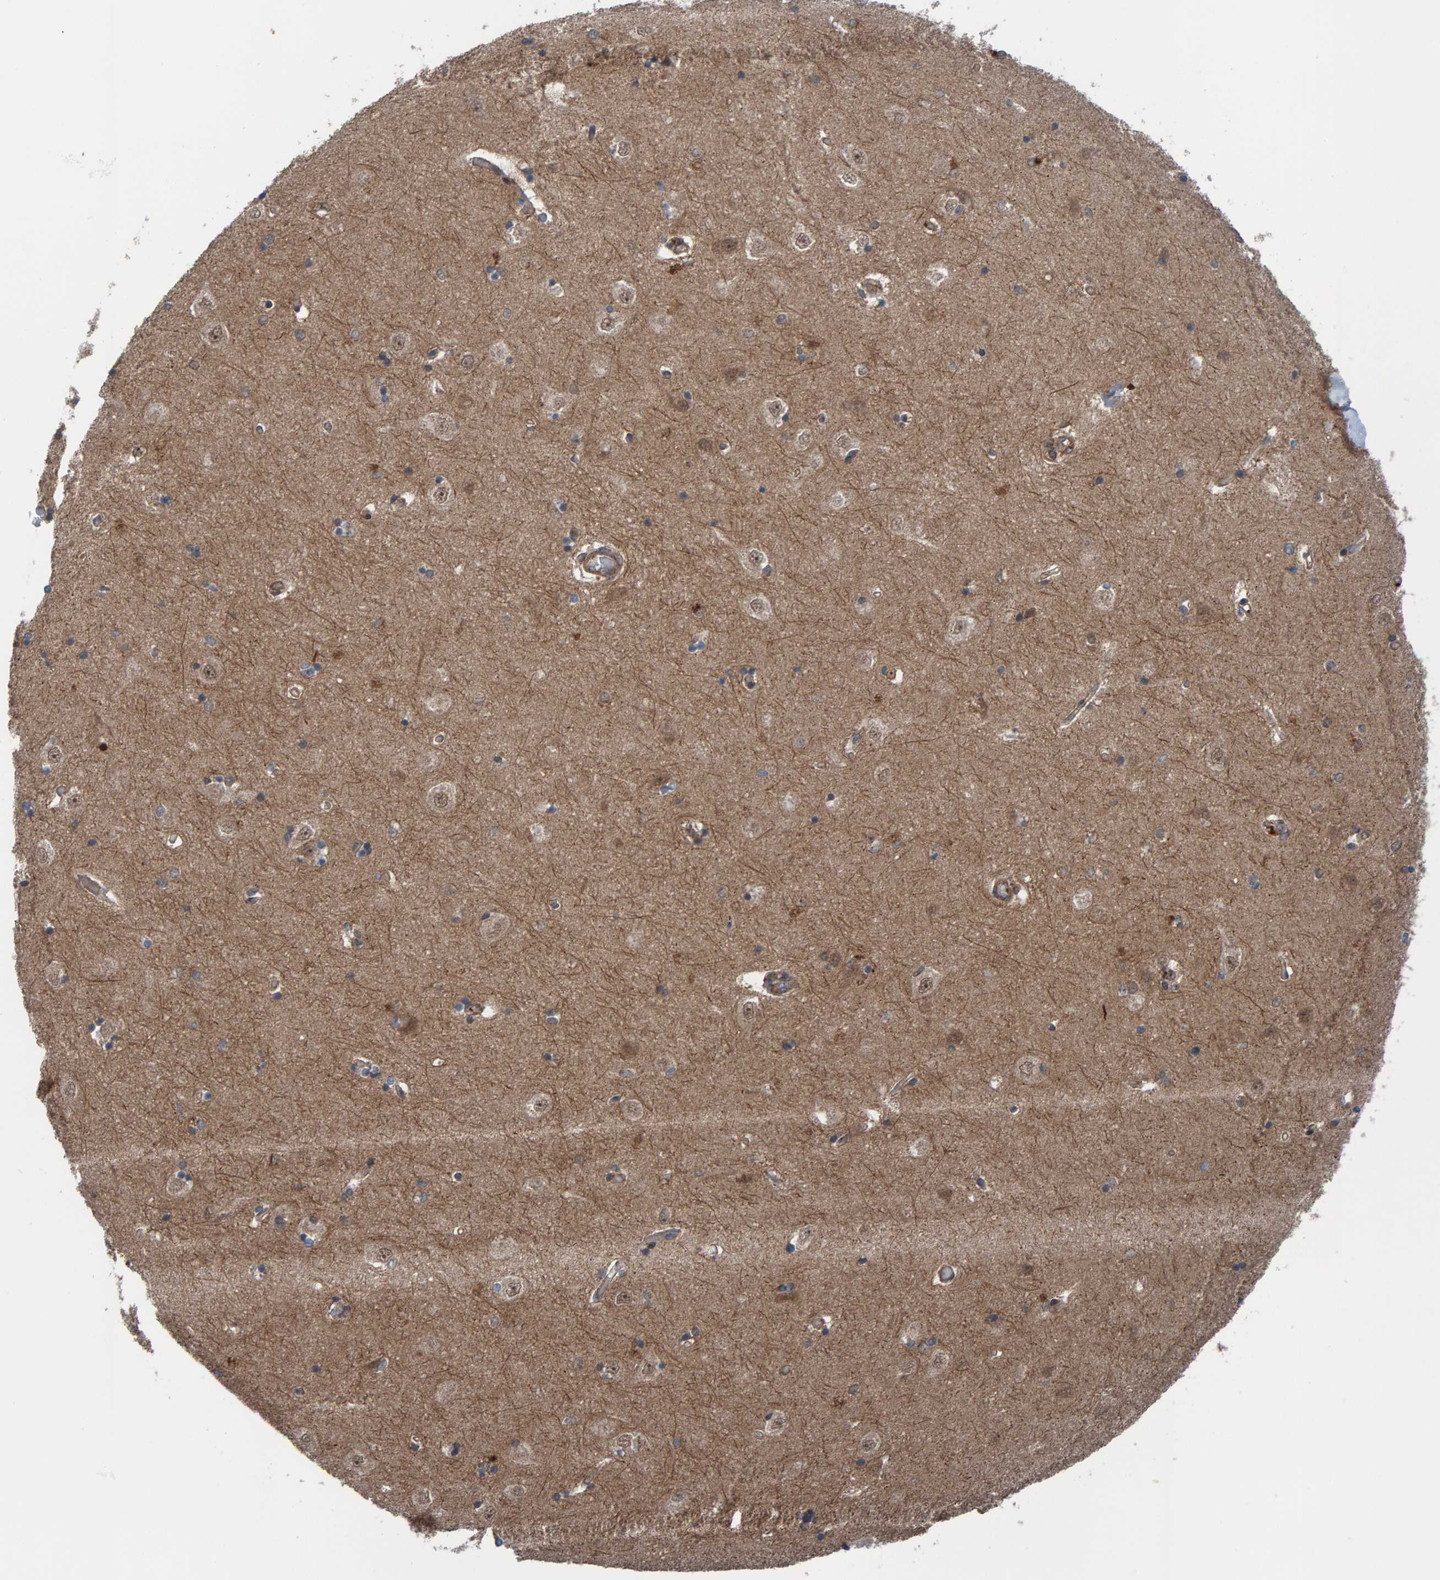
{"staining": {"intensity": "weak", "quantity": "25%-75%", "location": "cytoplasmic/membranous"}, "tissue": "hippocampus", "cell_type": "Glial cells", "image_type": "normal", "snomed": [{"axis": "morphology", "description": "Normal tissue, NOS"}, {"axis": "topography", "description": "Hippocampus"}], "caption": "Protein staining of benign hippocampus demonstrates weak cytoplasmic/membranous expression in about 25%-75% of glial cells.", "gene": "CUEDC1", "patient": {"sex": "male", "age": 45}}